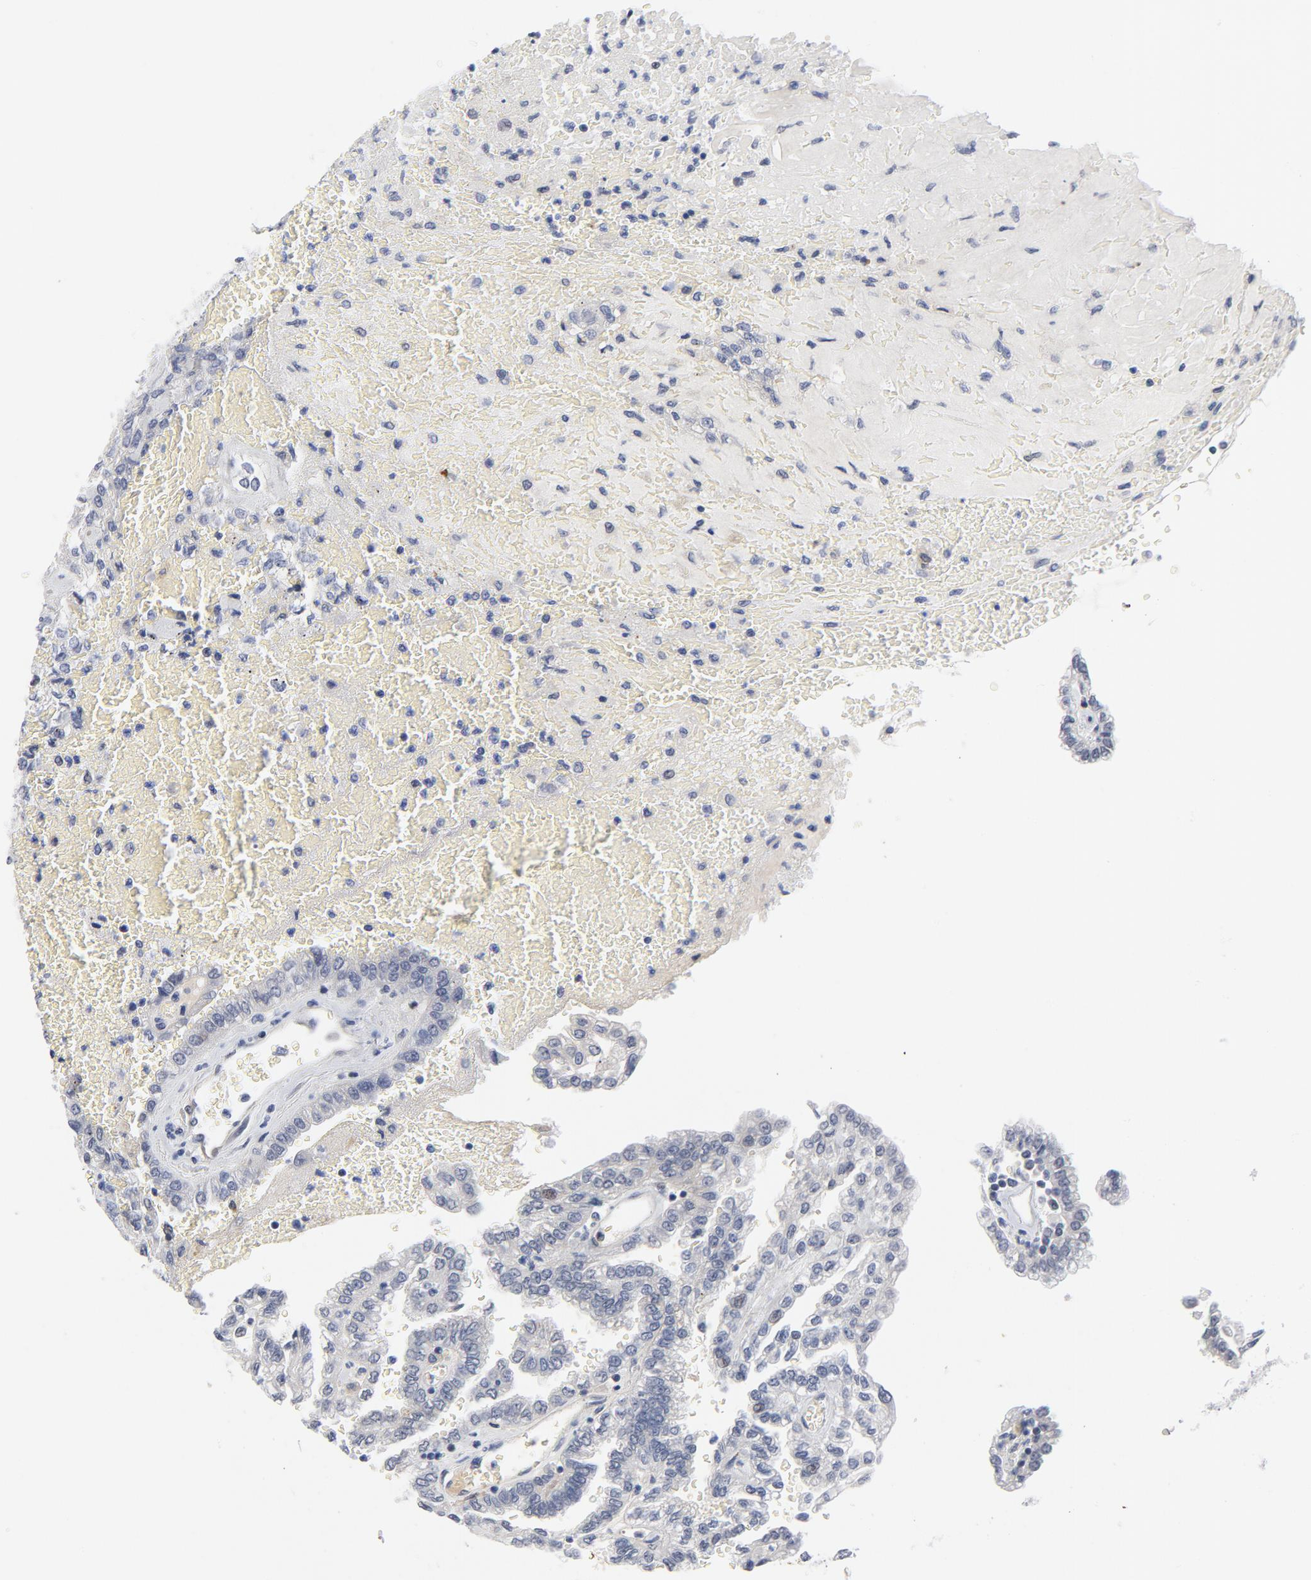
{"staining": {"intensity": "negative", "quantity": "none", "location": "none"}, "tissue": "renal cancer", "cell_type": "Tumor cells", "image_type": "cancer", "snomed": [{"axis": "morphology", "description": "Inflammation, NOS"}, {"axis": "morphology", "description": "Adenocarcinoma, NOS"}, {"axis": "topography", "description": "Kidney"}], "caption": "Immunohistochemistry micrograph of human renal cancer (adenocarcinoma) stained for a protein (brown), which reveals no expression in tumor cells.", "gene": "KCNK13", "patient": {"sex": "male", "age": 68}}